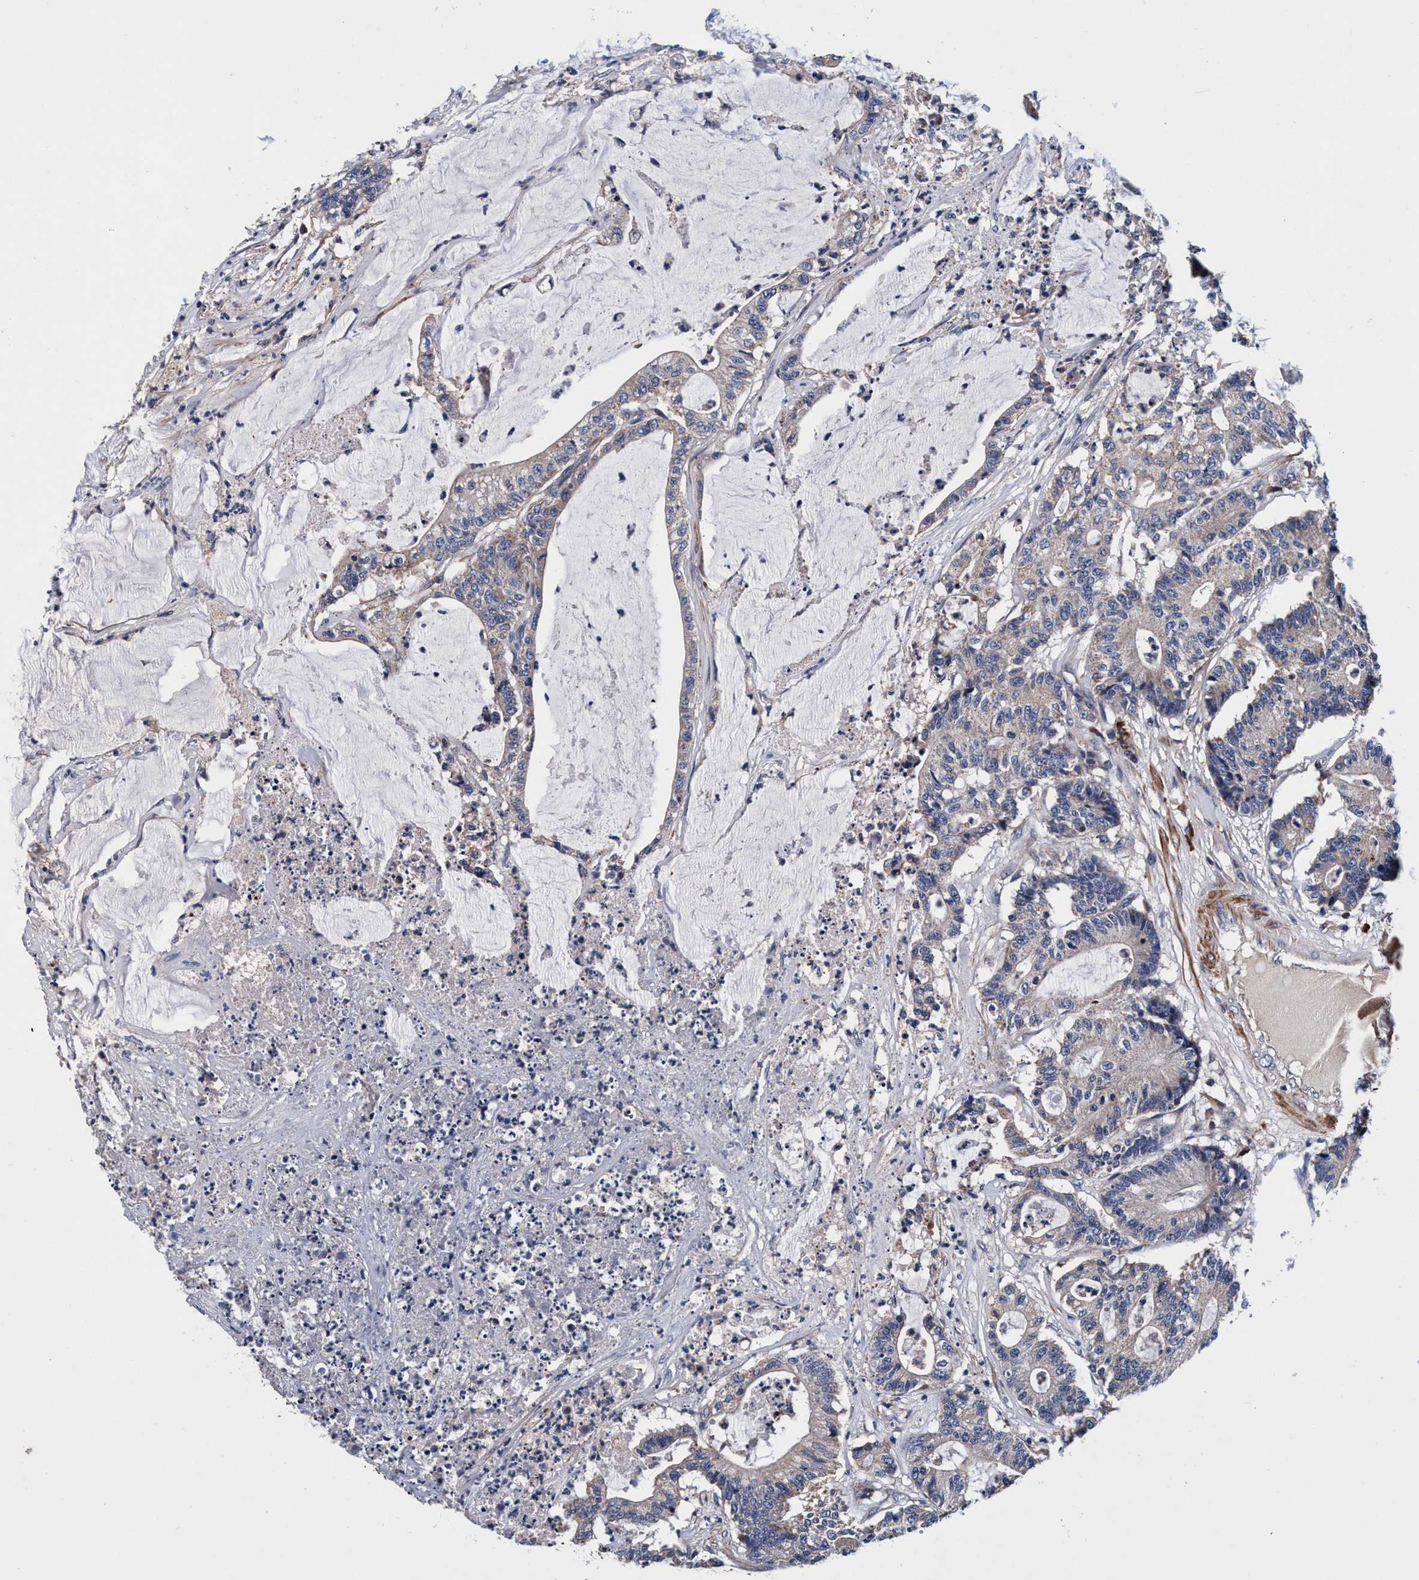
{"staining": {"intensity": "negative", "quantity": "none", "location": "none"}, "tissue": "colorectal cancer", "cell_type": "Tumor cells", "image_type": "cancer", "snomed": [{"axis": "morphology", "description": "Adenocarcinoma, NOS"}, {"axis": "topography", "description": "Colon"}], "caption": "Tumor cells show no significant positivity in colorectal cancer.", "gene": "RNF208", "patient": {"sex": "female", "age": 84}}